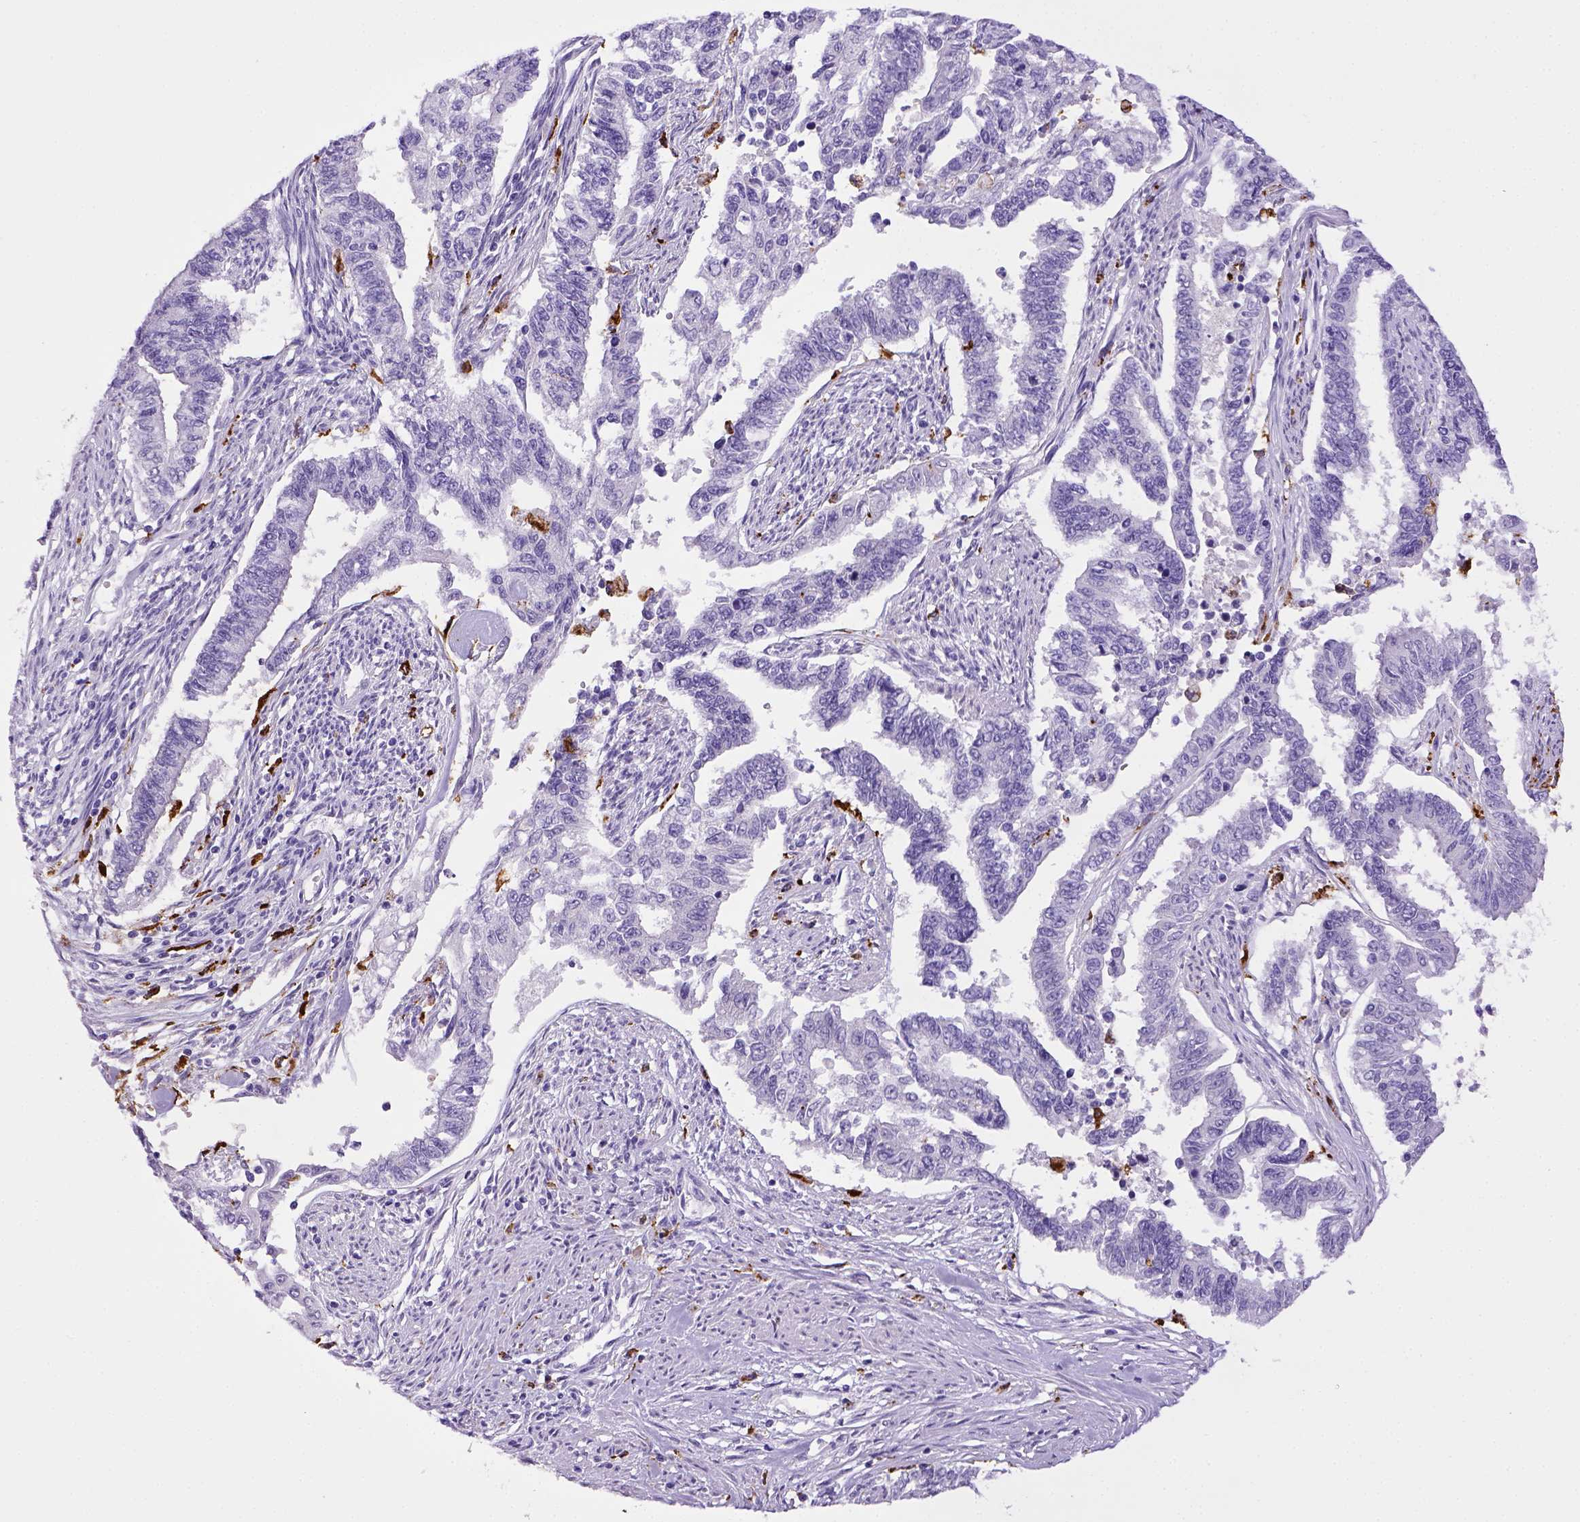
{"staining": {"intensity": "negative", "quantity": "none", "location": "none"}, "tissue": "endometrial cancer", "cell_type": "Tumor cells", "image_type": "cancer", "snomed": [{"axis": "morphology", "description": "Adenocarcinoma, NOS"}, {"axis": "topography", "description": "Uterus"}], "caption": "Endometrial adenocarcinoma stained for a protein using immunohistochemistry displays no expression tumor cells.", "gene": "CD68", "patient": {"sex": "female", "age": 59}}